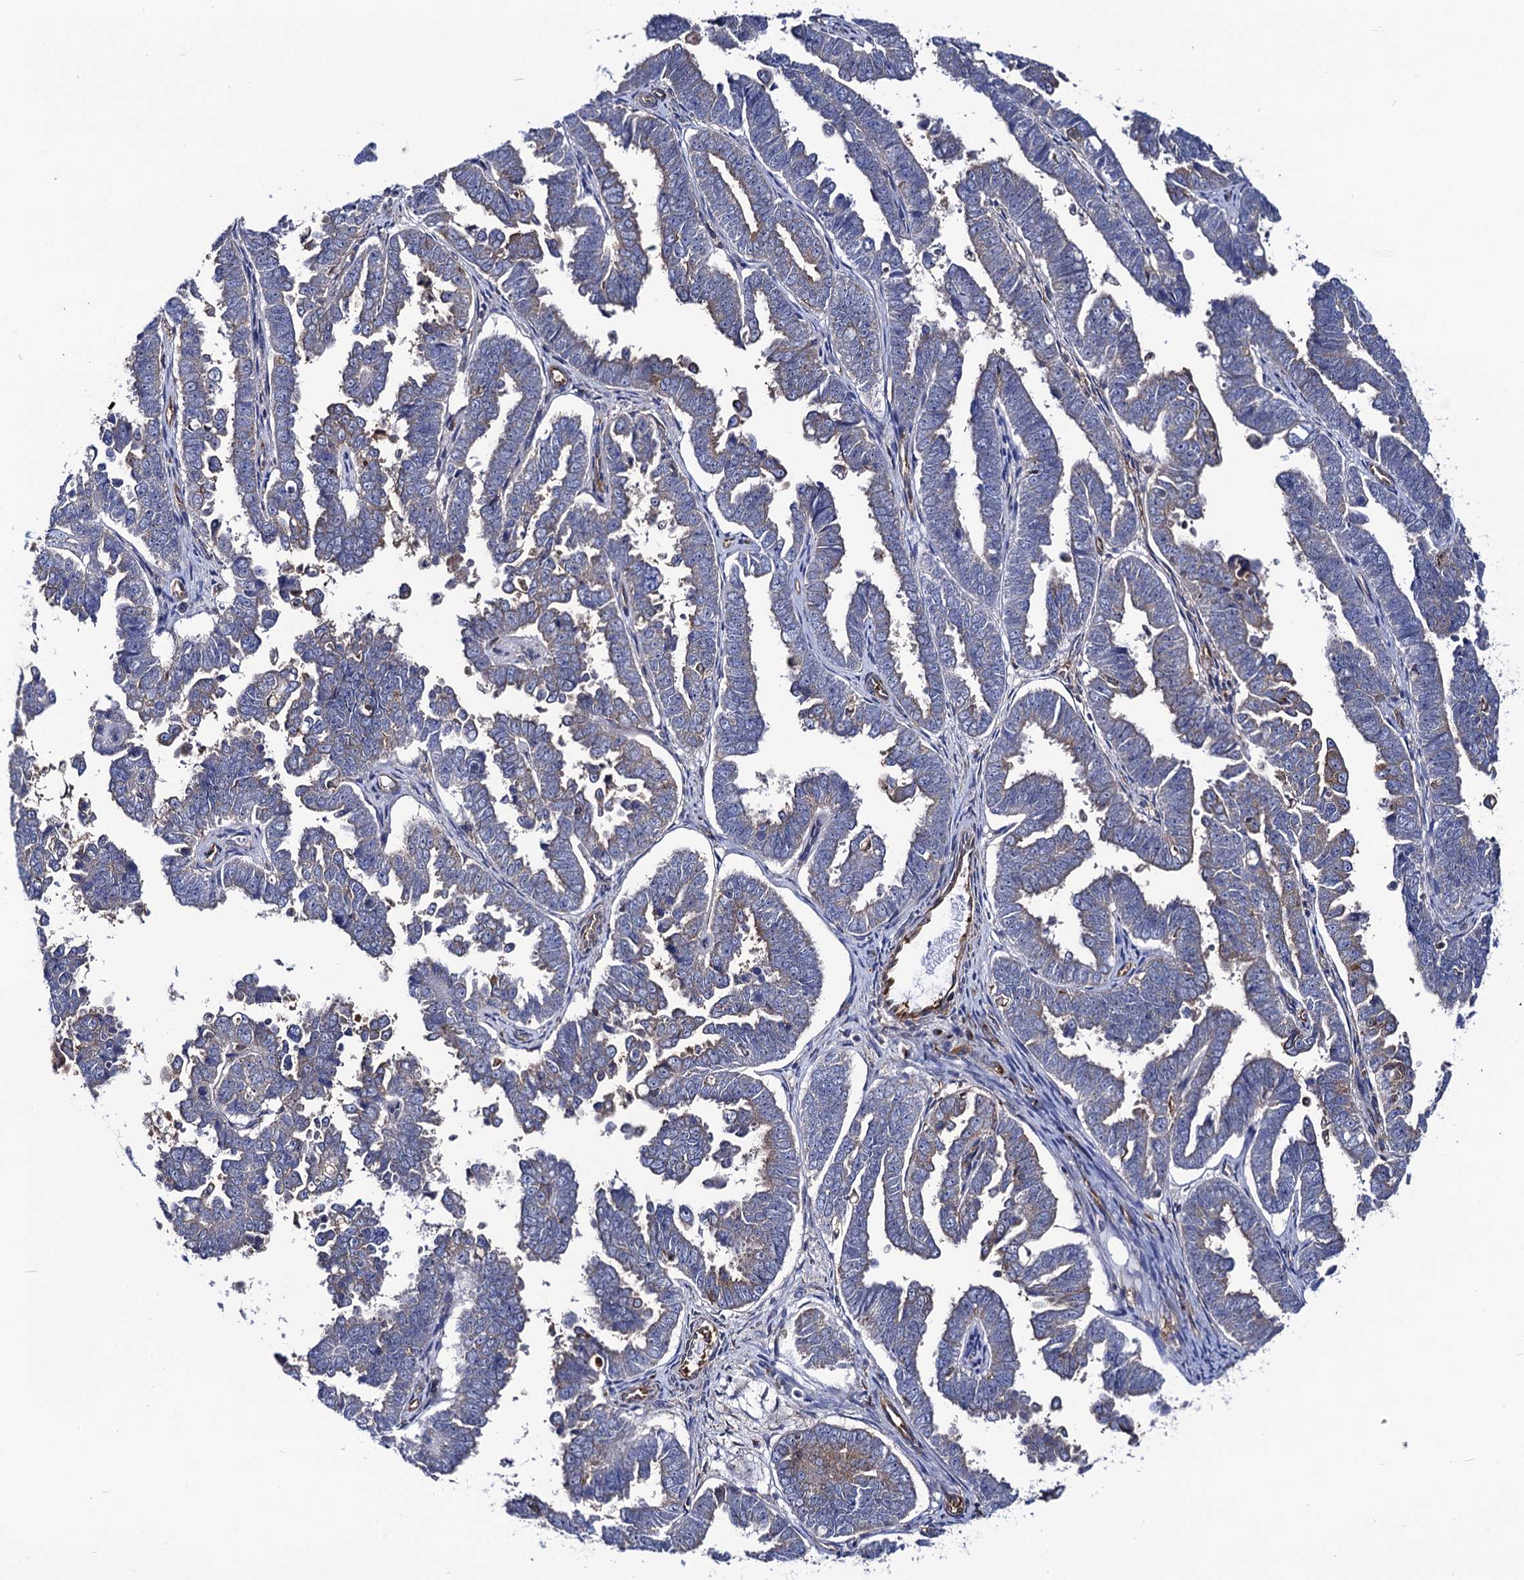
{"staining": {"intensity": "negative", "quantity": "none", "location": "none"}, "tissue": "endometrial cancer", "cell_type": "Tumor cells", "image_type": "cancer", "snomed": [{"axis": "morphology", "description": "Adenocarcinoma, NOS"}, {"axis": "topography", "description": "Endometrium"}], "caption": "There is no significant expression in tumor cells of endometrial adenocarcinoma.", "gene": "DYDC1", "patient": {"sex": "female", "age": 75}}